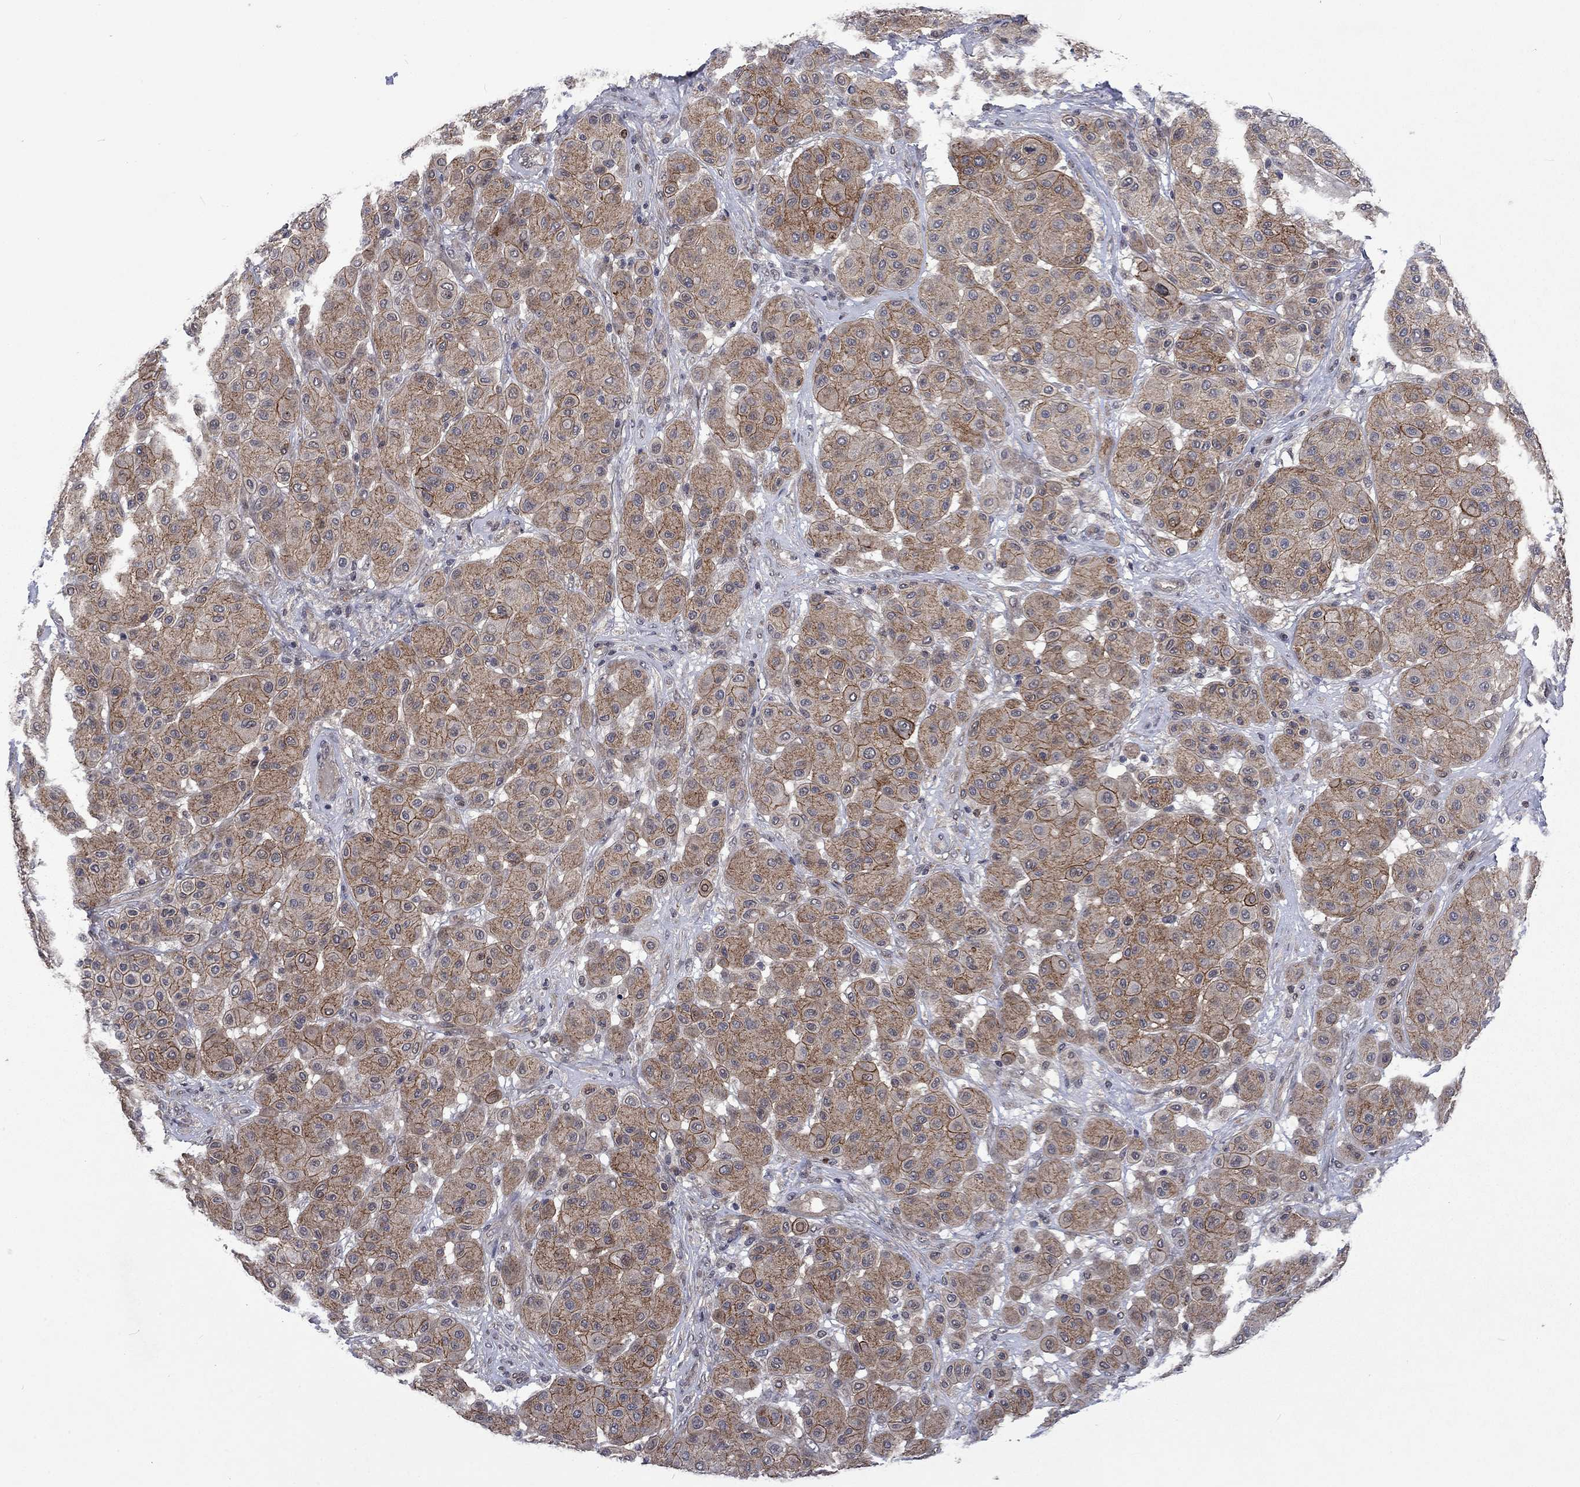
{"staining": {"intensity": "moderate", "quantity": ">75%", "location": "cytoplasmic/membranous"}, "tissue": "melanoma", "cell_type": "Tumor cells", "image_type": "cancer", "snomed": [{"axis": "morphology", "description": "Malignant melanoma, Metastatic site"}, {"axis": "topography", "description": "Smooth muscle"}], "caption": "Melanoma stained with a brown dye demonstrates moderate cytoplasmic/membranous positive staining in approximately >75% of tumor cells.", "gene": "PPP1R9A", "patient": {"sex": "male", "age": 41}}